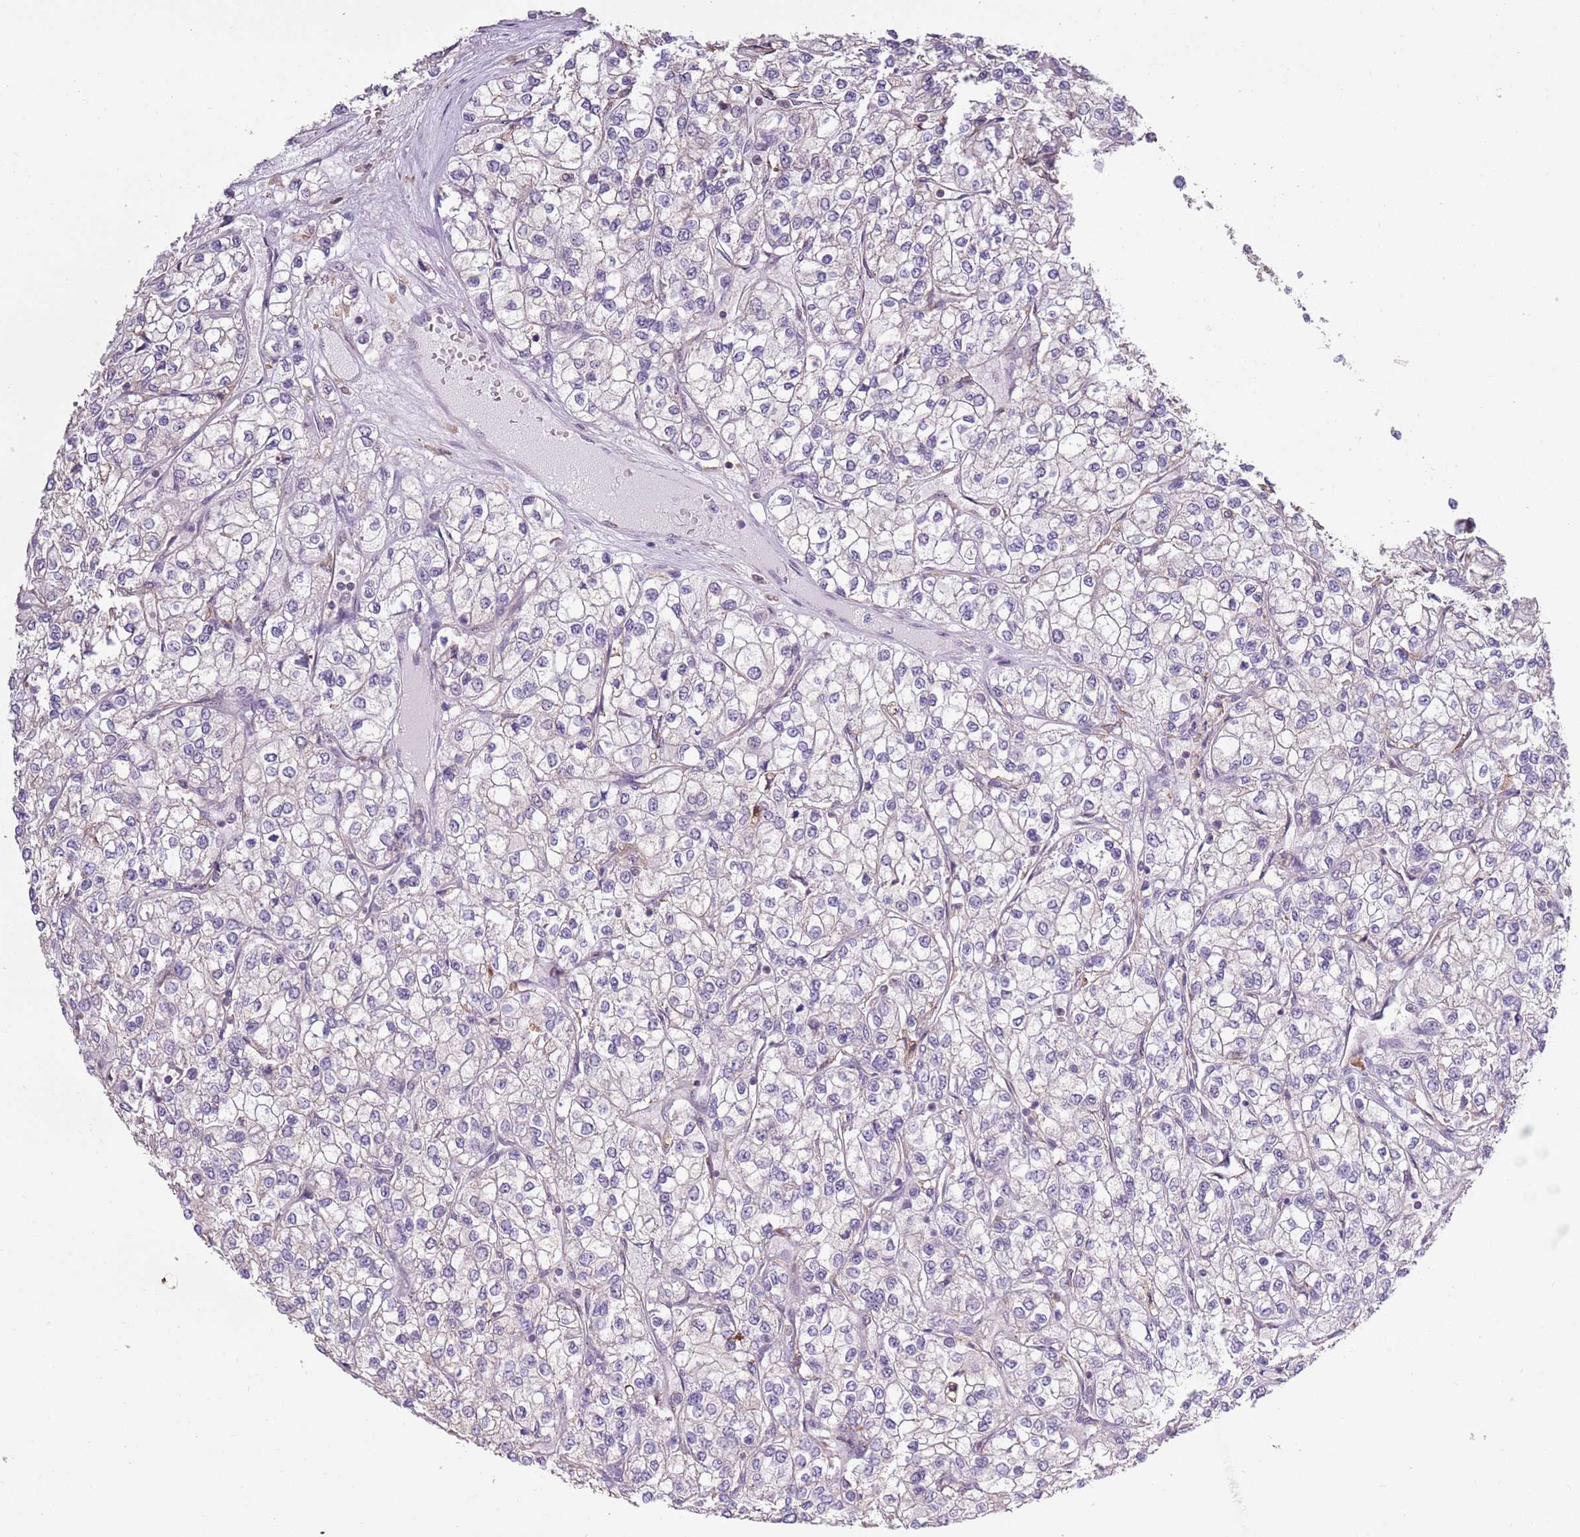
{"staining": {"intensity": "negative", "quantity": "none", "location": "none"}, "tissue": "renal cancer", "cell_type": "Tumor cells", "image_type": "cancer", "snomed": [{"axis": "morphology", "description": "Adenocarcinoma, NOS"}, {"axis": "topography", "description": "Kidney"}], "caption": "This is a image of immunohistochemistry staining of renal cancer, which shows no positivity in tumor cells. (DAB (3,3'-diaminobenzidine) immunohistochemistry visualized using brightfield microscopy, high magnification).", "gene": "CAPN9", "patient": {"sex": "male", "age": 80}}